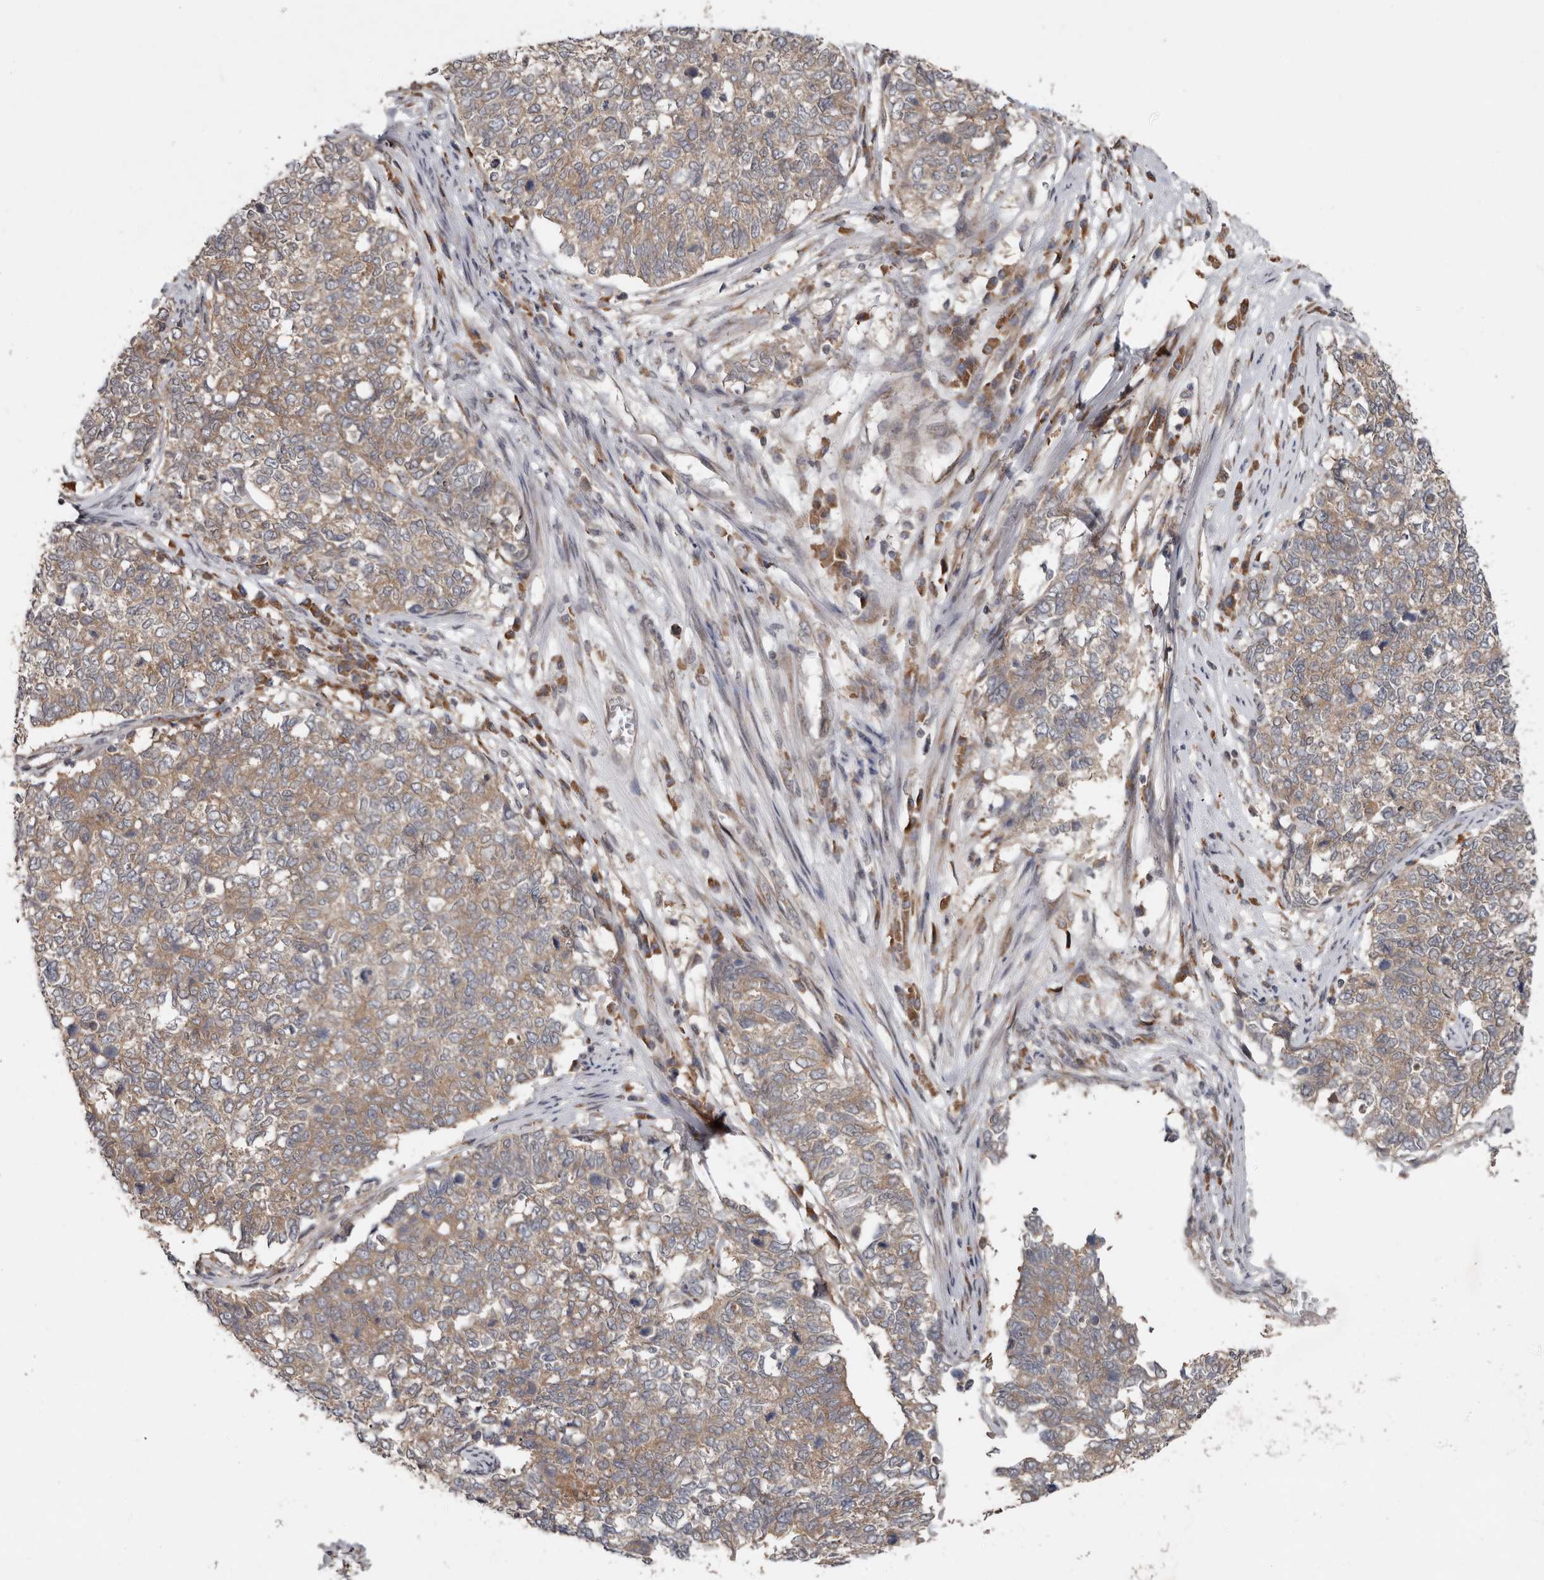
{"staining": {"intensity": "weak", "quantity": ">75%", "location": "cytoplasmic/membranous"}, "tissue": "cervical cancer", "cell_type": "Tumor cells", "image_type": "cancer", "snomed": [{"axis": "morphology", "description": "Squamous cell carcinoma, NOS"}, {"axis": "topography", "description": "Cervix"}], "caption": "Human squamous cell carcinoma (cervical) stained with a protein marker displays weak staining in tumor cells.", "gene": "CHML", "patient": {"sex": "female", "age": 63}}